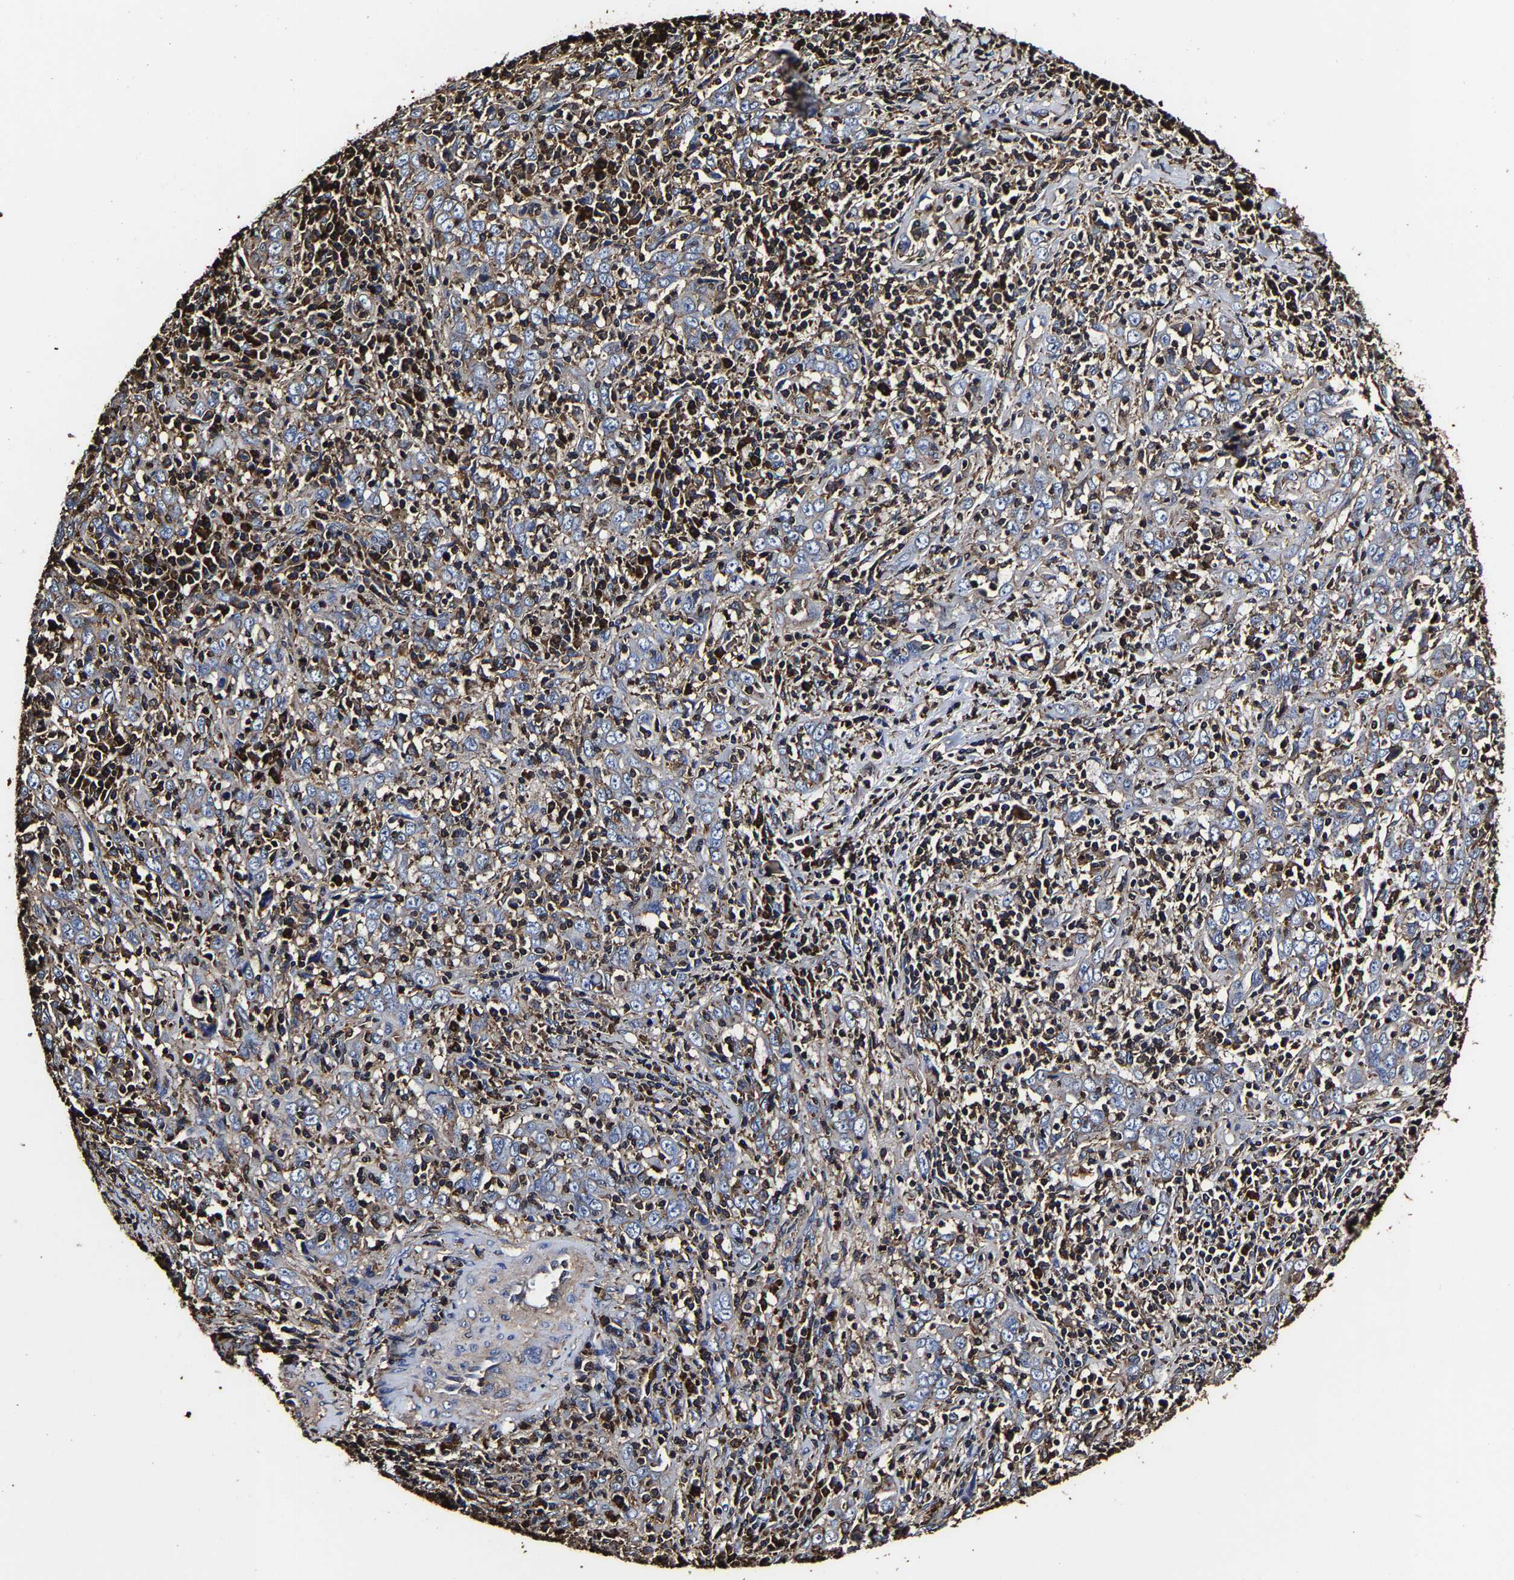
{"staining": {"intensity": "negative", "quantity": "none", "location": "none"}, "tissue": "cervical cancer", "cell_type": "Tumor cells", "image_type": "cancer", "snomed": [{"axis": "morphology", "description": "Squamous cell carcinoma, NOS"}, {"axis": "topography", "description": "Cervix"}], "caption": "This is an immunohistochemistry (IHC) histopathology image of human squamous cell carcinoma (cervical). There is no expression in tumor cells.", "gene": "SSH3", "patient": {"sex": "female", "age": 46}}